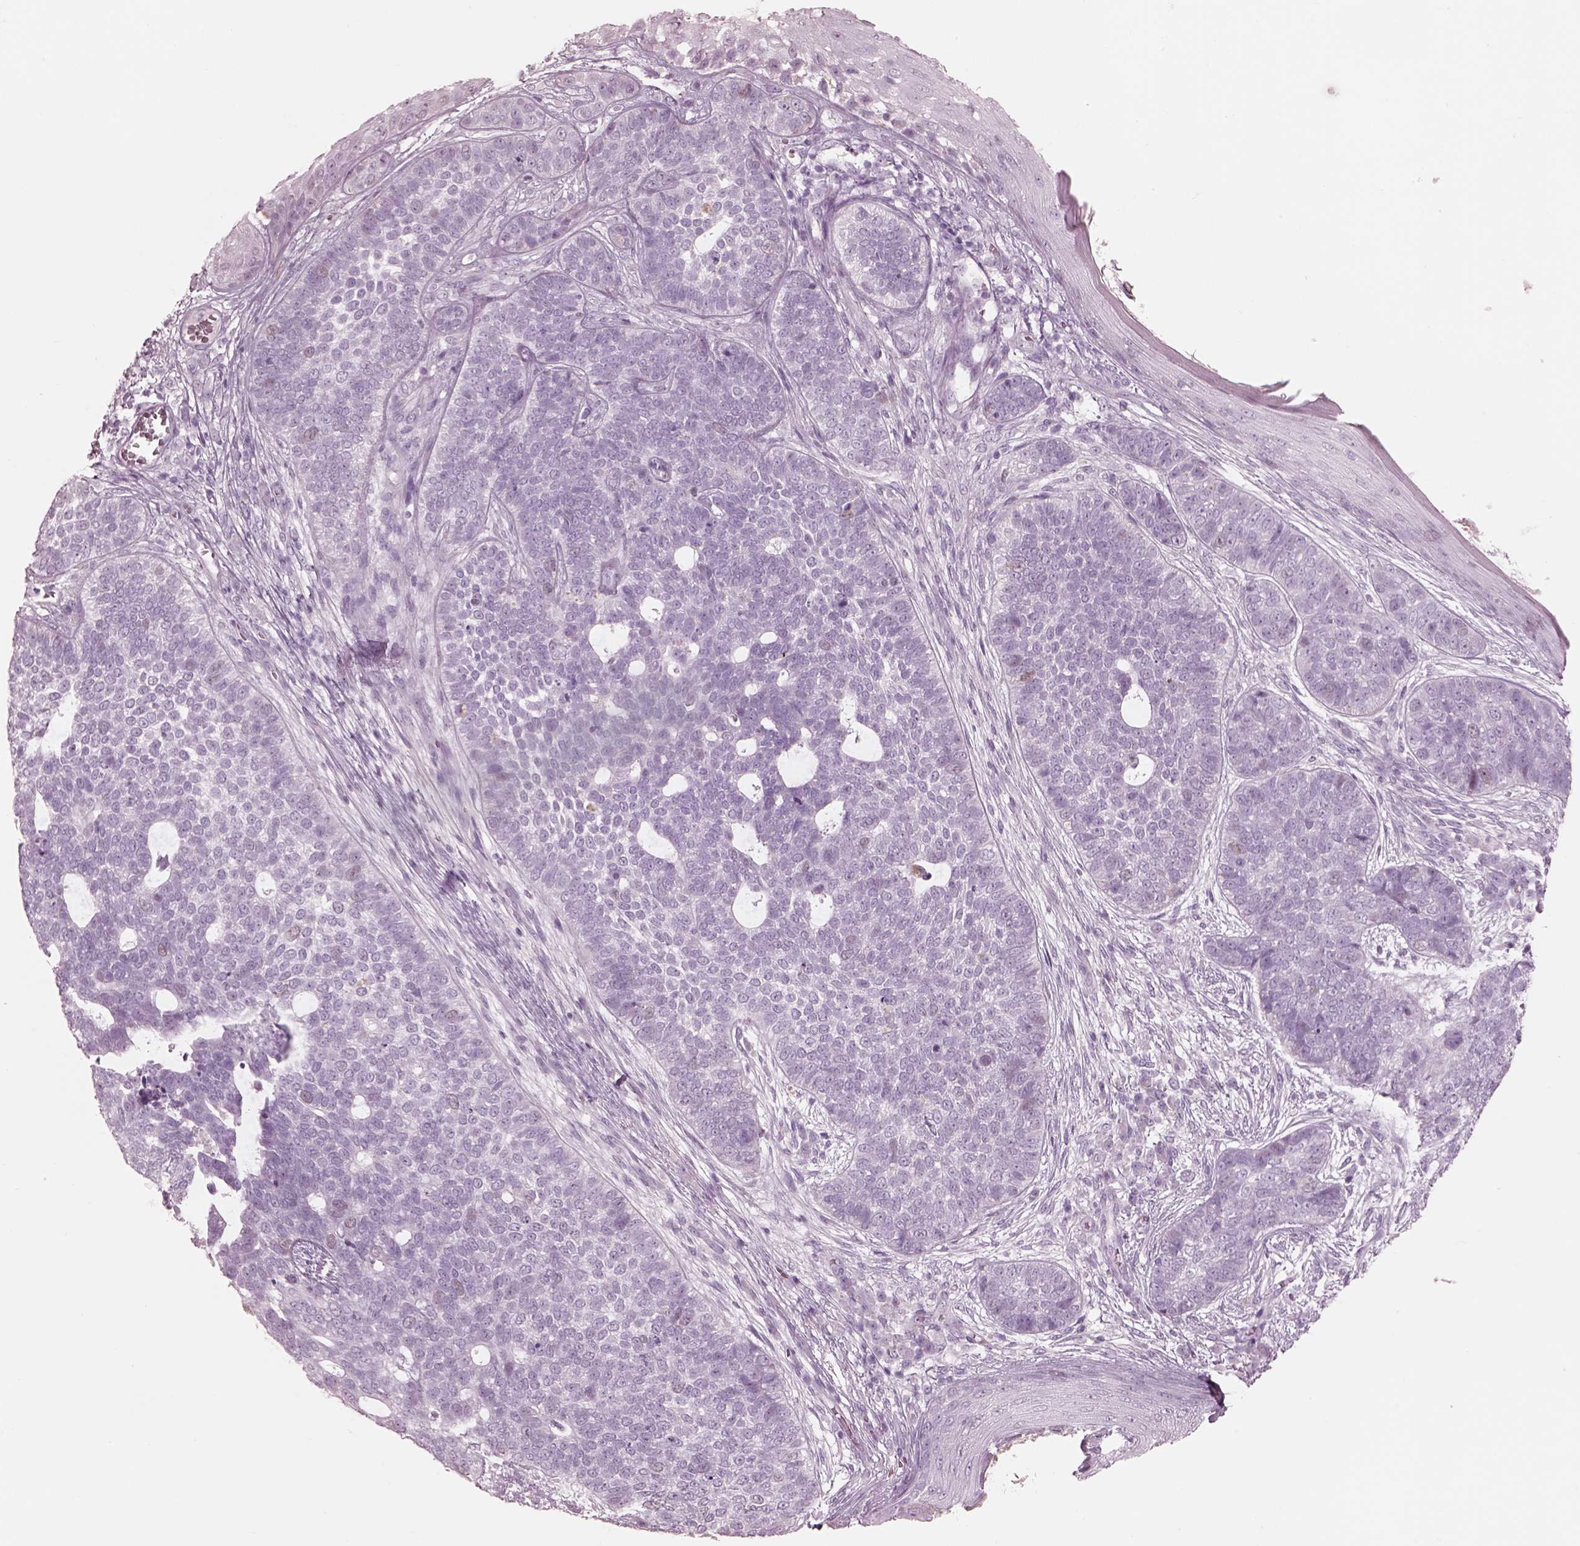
{"staining": {"intensity": "negative", "quantity": "none", "location": "none"}, "tissue": "skin cancer", "cell_type": "Tumor cells", "image_type": "cancer", "snomed": [{"axis": "morphology", "description": "Basal cell carcinoma"}, {"axis": "topography", "description": "Skin"}], "caption": "IHC micrograph of neoplastic tissue: skin basal cell carcinoma stained with DAB (3,3'-diaminobenzidine) demonstrates no significant protein expression in tumor cells. (DAB immunohistochemistry, high magnification).", "gene": "KRTAP24-1", "patient": {"sex": "female", "age": 69}}